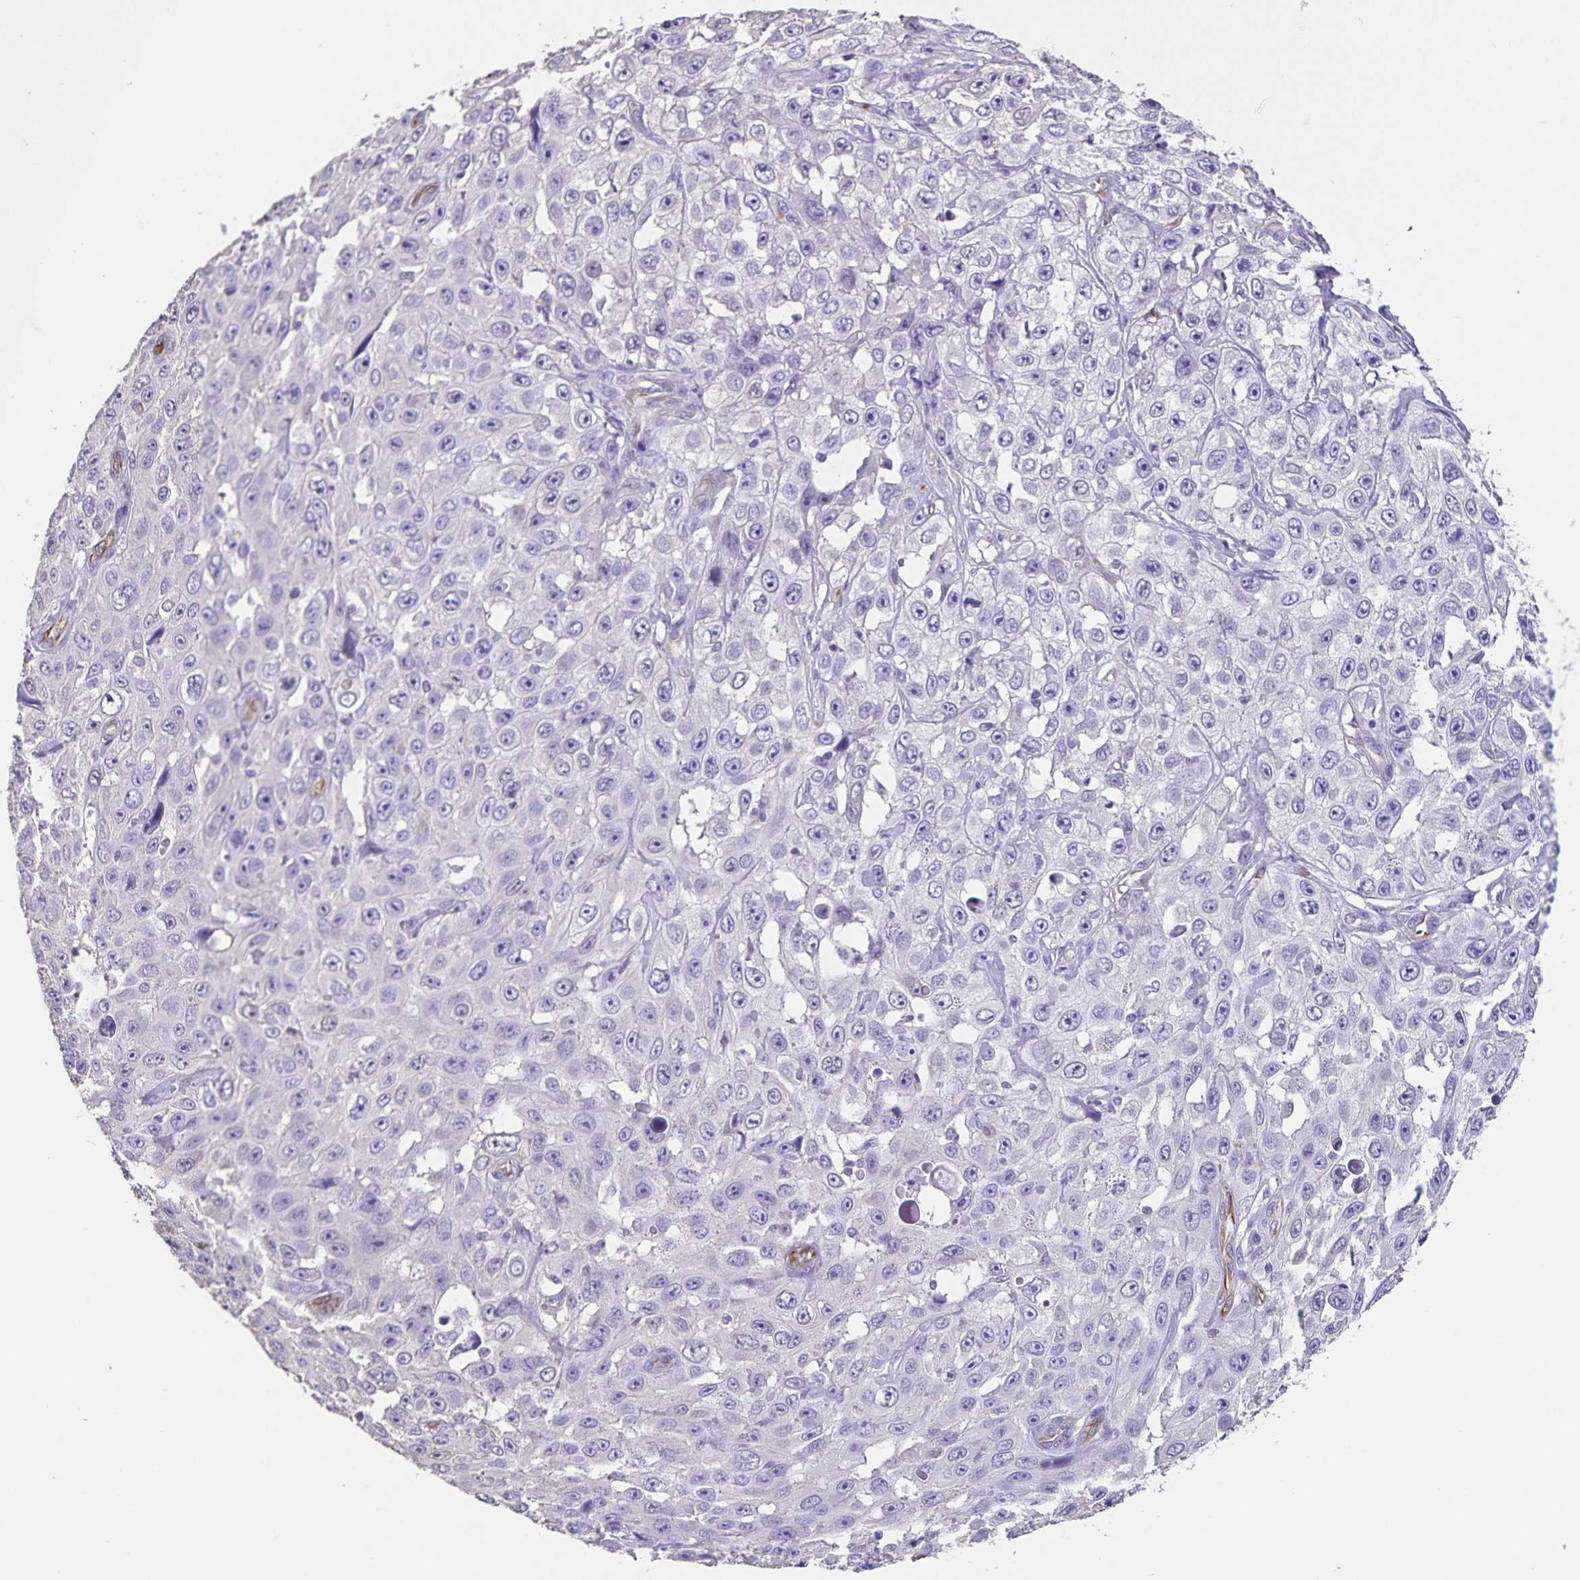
{"staining": {"intensity": "negative", "quantity": "none", "location": "none"}, "tissue": "skin cancer", "cell_type": "Tumor cells", "image_type": "cancer", "snomed": [{"axis": "morphology", "description": "Squamous cell carcinoma, NOS"}, {"axis": "topography", "description": "Skin"}], "caption": "Immunohistochemistry photomicrograph of human skin squamous cell carcinoma stained for a protein (brown), which exhibits no positivity in tumor cells. The staining is performed using DAB brown chromogen with nuclei counter-stained in using hematoxylin.", "gene": "SYNM", "patient": {"sex": "male", "age": 82}}